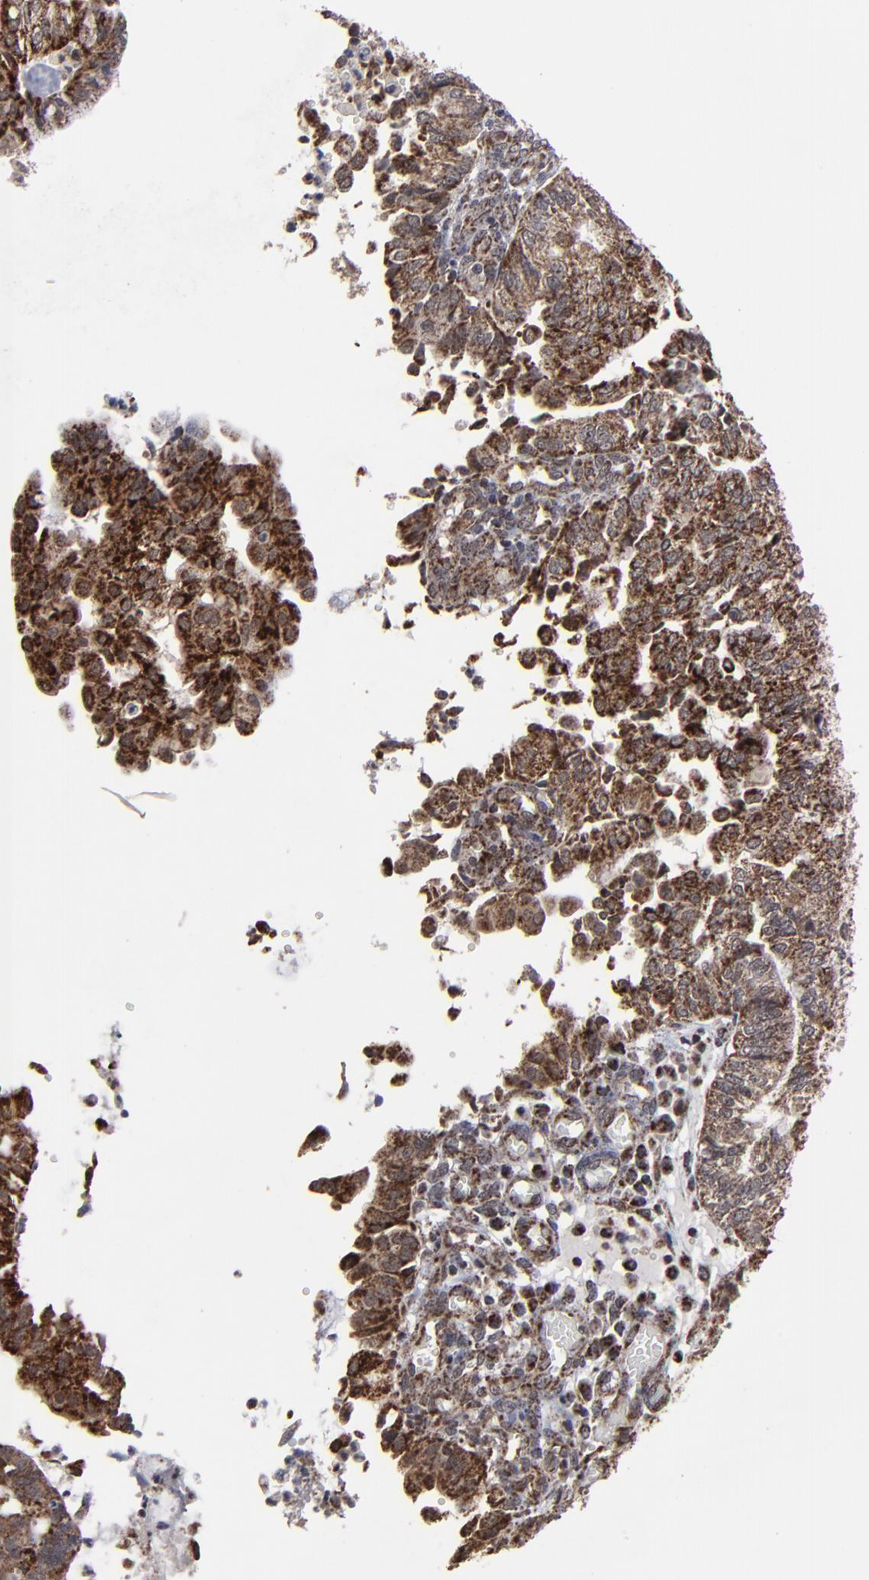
{"staining": {"intensity": "strong", "quantity": ">75%", "location": "cytoplasmic/membranous"}, "tissue": "endometrial cancer", "cell_type": "Tumor cells", "image_type": "cancer", "snomed": [{"axis": "morphology", "description": "Adenocarcinoma, NOS"}, {"axis": "topography", "description": "Endometrium"}], "caption": "Brown immunohistochemical staining in human endometrial cancer (adenocarcinoma) reveals strong cytoplasmic/membranous staining in about >75% of tumor cells. Nuclei are stained in blue.", "gene": "BNIP3", "patient": {"sex": "female", "age": 59}}